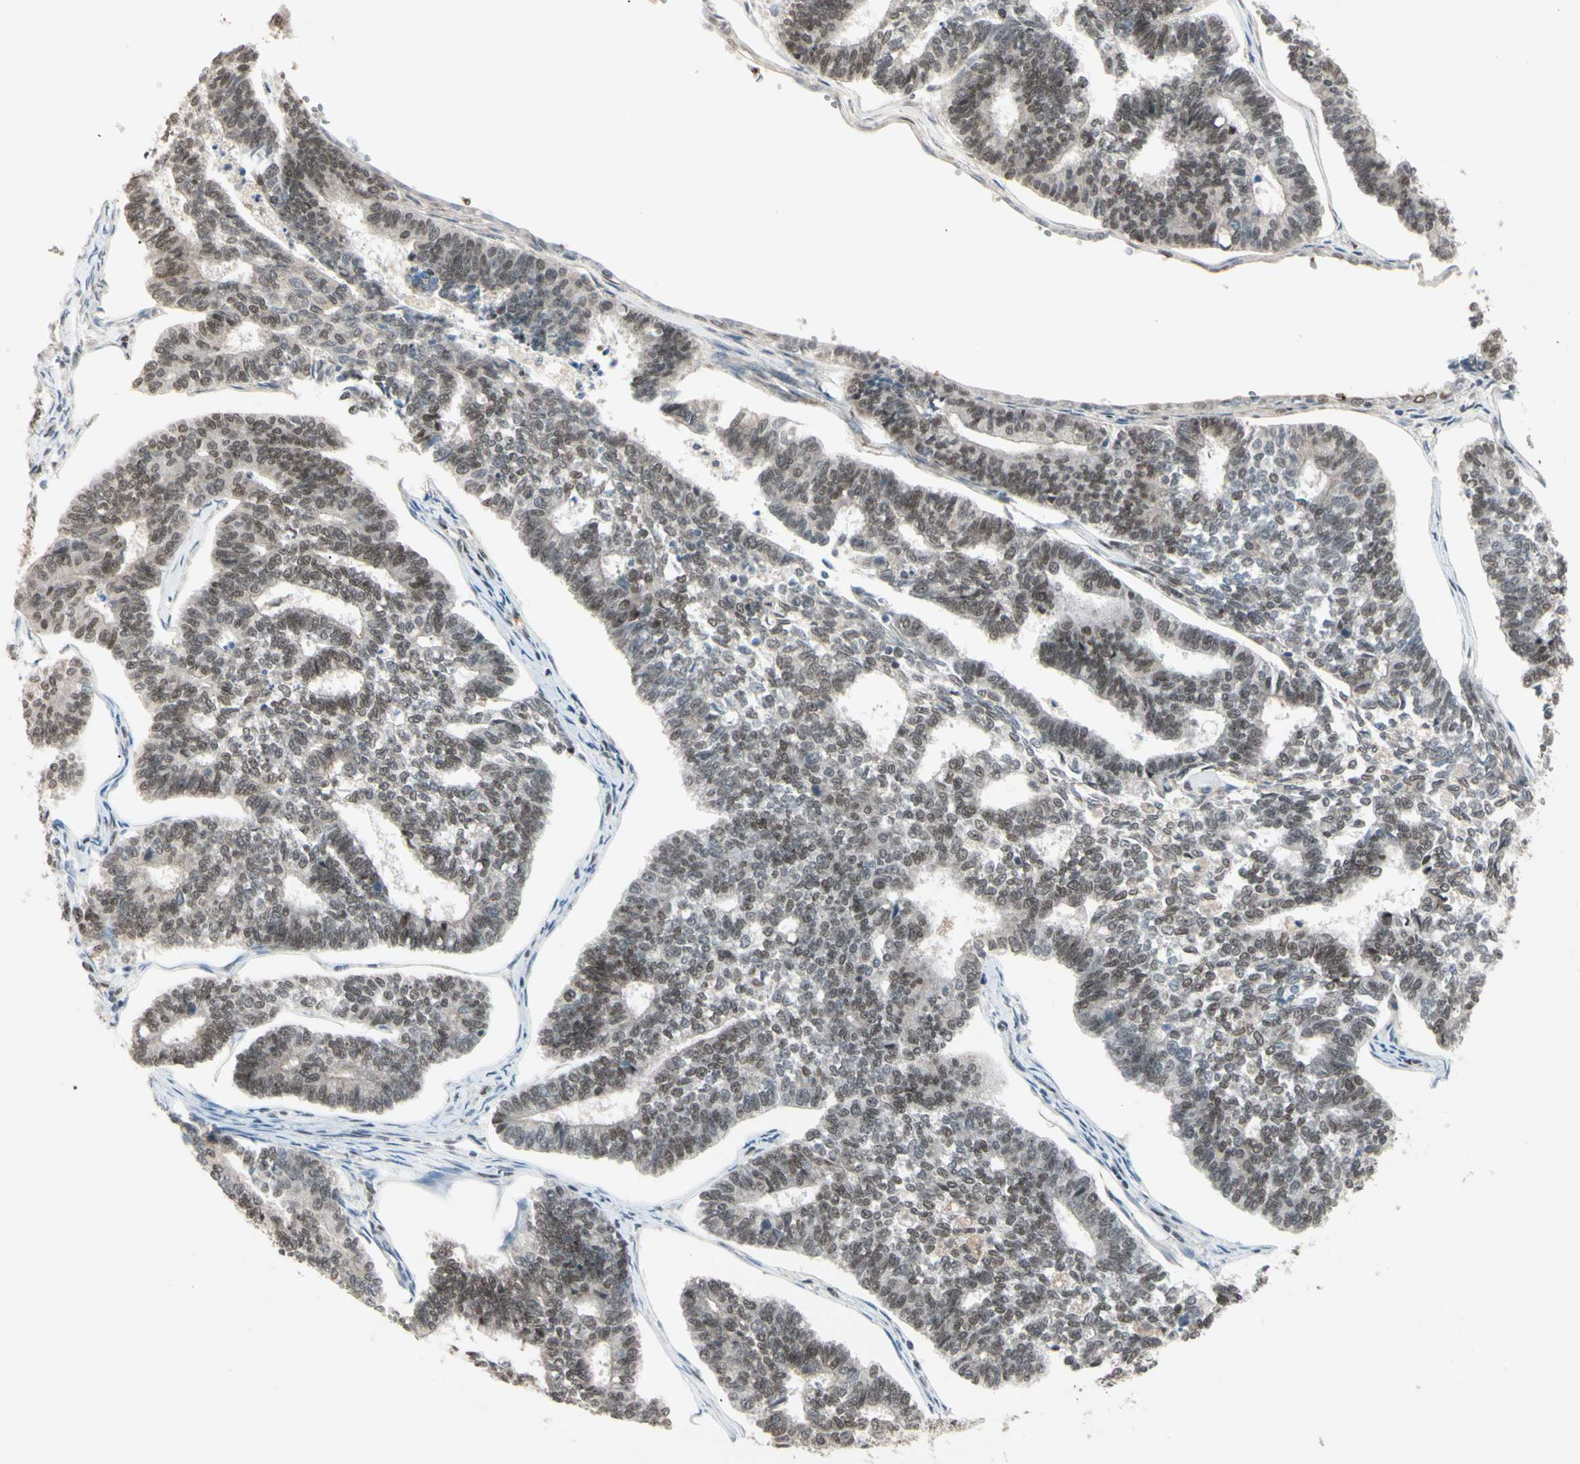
{"staining": {"intensity": "moderate", "quantity": ">75%", "location": "nuclear"}, "tissue": "endometrial cancer", "cell_type": "Tumor cells", "image_type": "cancer", "snomed": [{"axis": "morphology", "description": "Adenocarcinoma, NOS"}, {"axis": "topography", "description": "Endometrium"}], "caption": "Endometrial cancer (adenocarcinoma) was stained to show a protein in brown. There is medium levels of moderate nuclear positivity in about >75% of tumor cells.", "gene": "CHAMP1", "patient": {"sex": "female", "age": 70}}